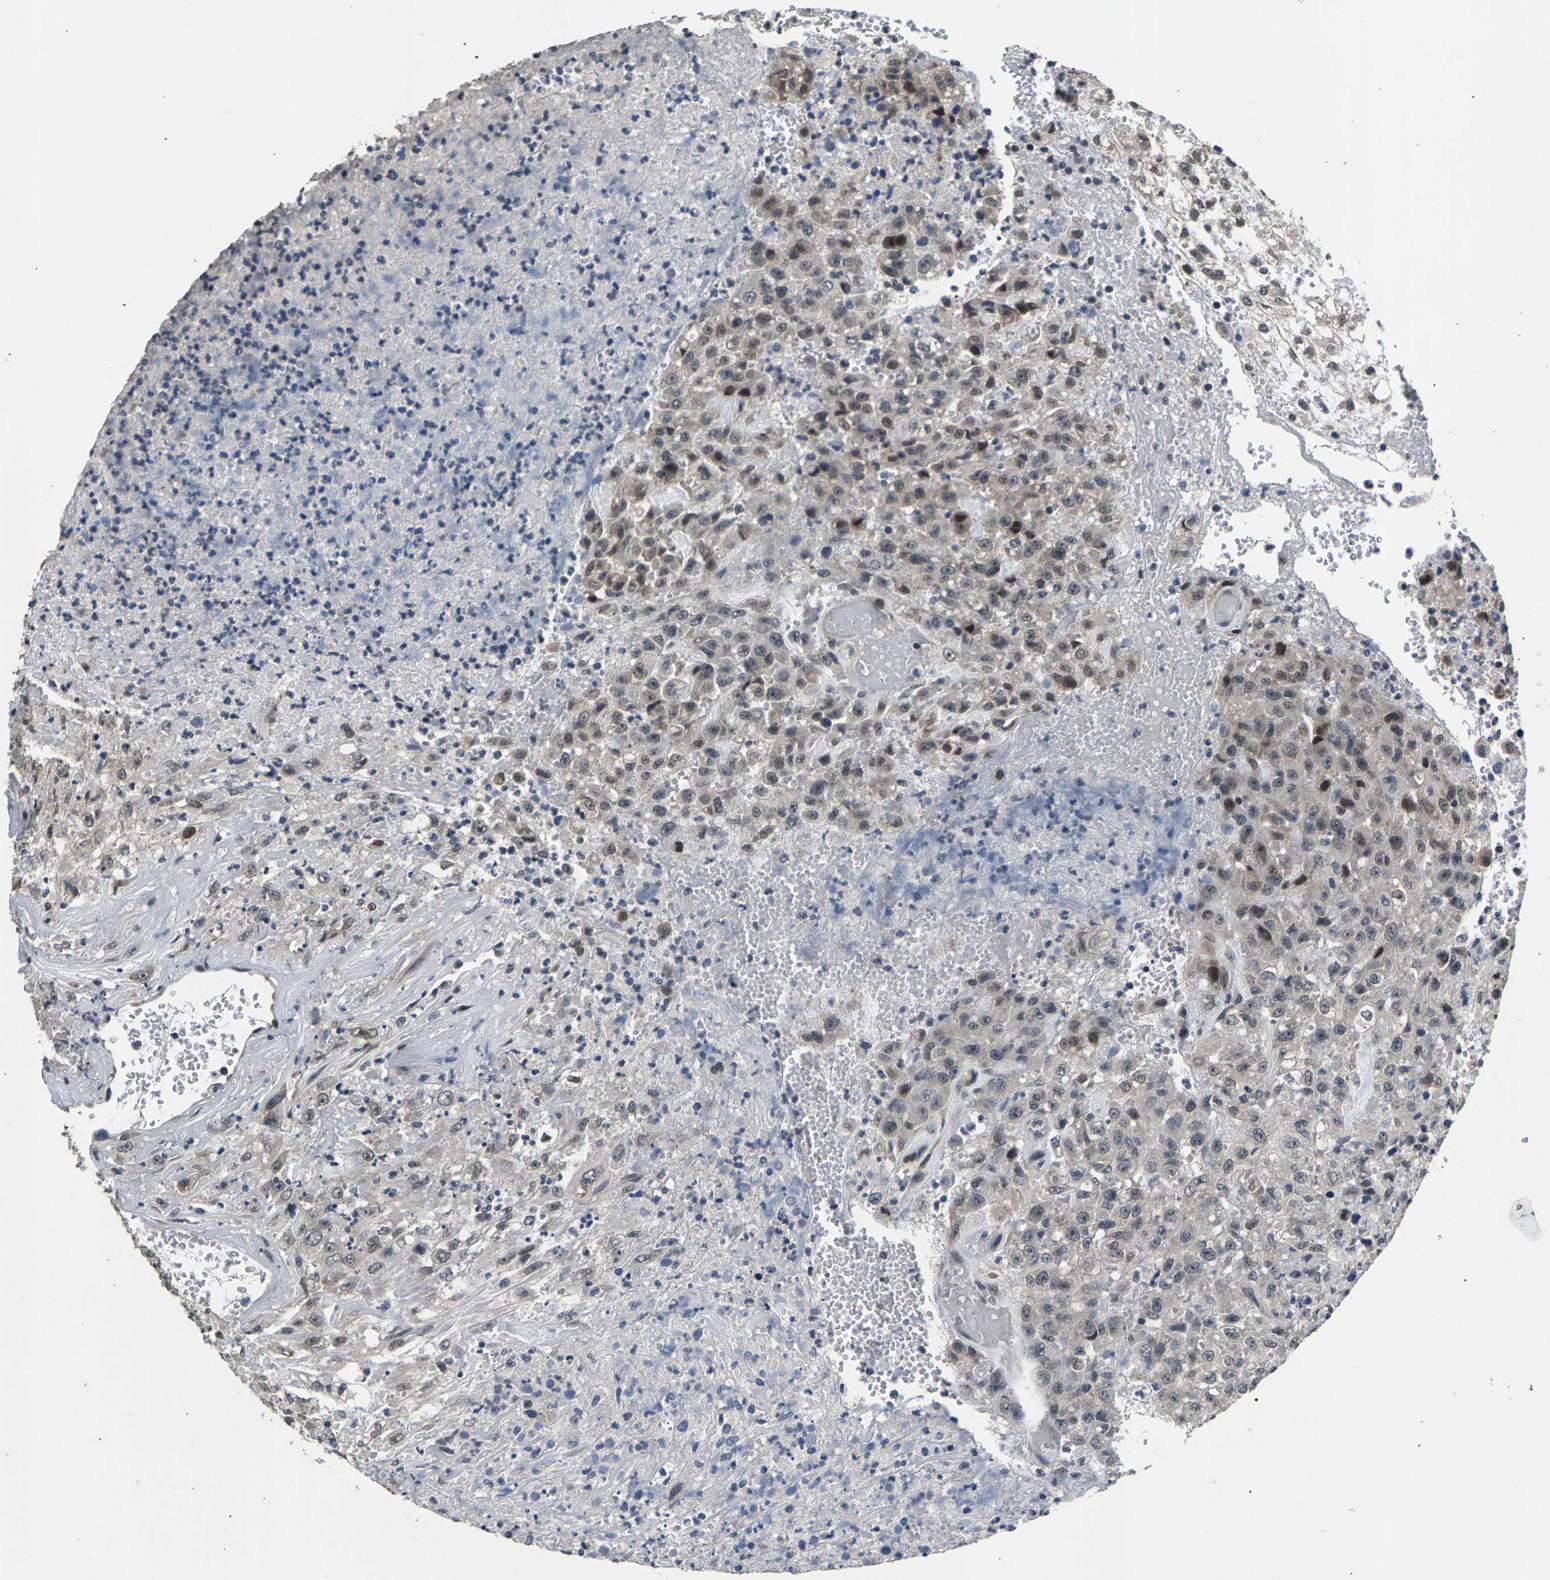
{"staining": {"intensity": "weak", "quantity": "<25%", "location": "nuclear"}, "tissue": "urothelial cancer", "cell_type": "Tumor cells", "image_type": "cancer", "snomed": [{"axis": "morphology", "description": "Urothelial carcinoma, High grade"}, {"axis": "topography", "description": "Urinary bladder"}], "caption": "This is a histopathology image of immunohistochemistry staining of urothelial cancer, which shows no positivity in tumor cells.", "gene": "RBM33", "patient": {"sex": "male", "age": 46}}